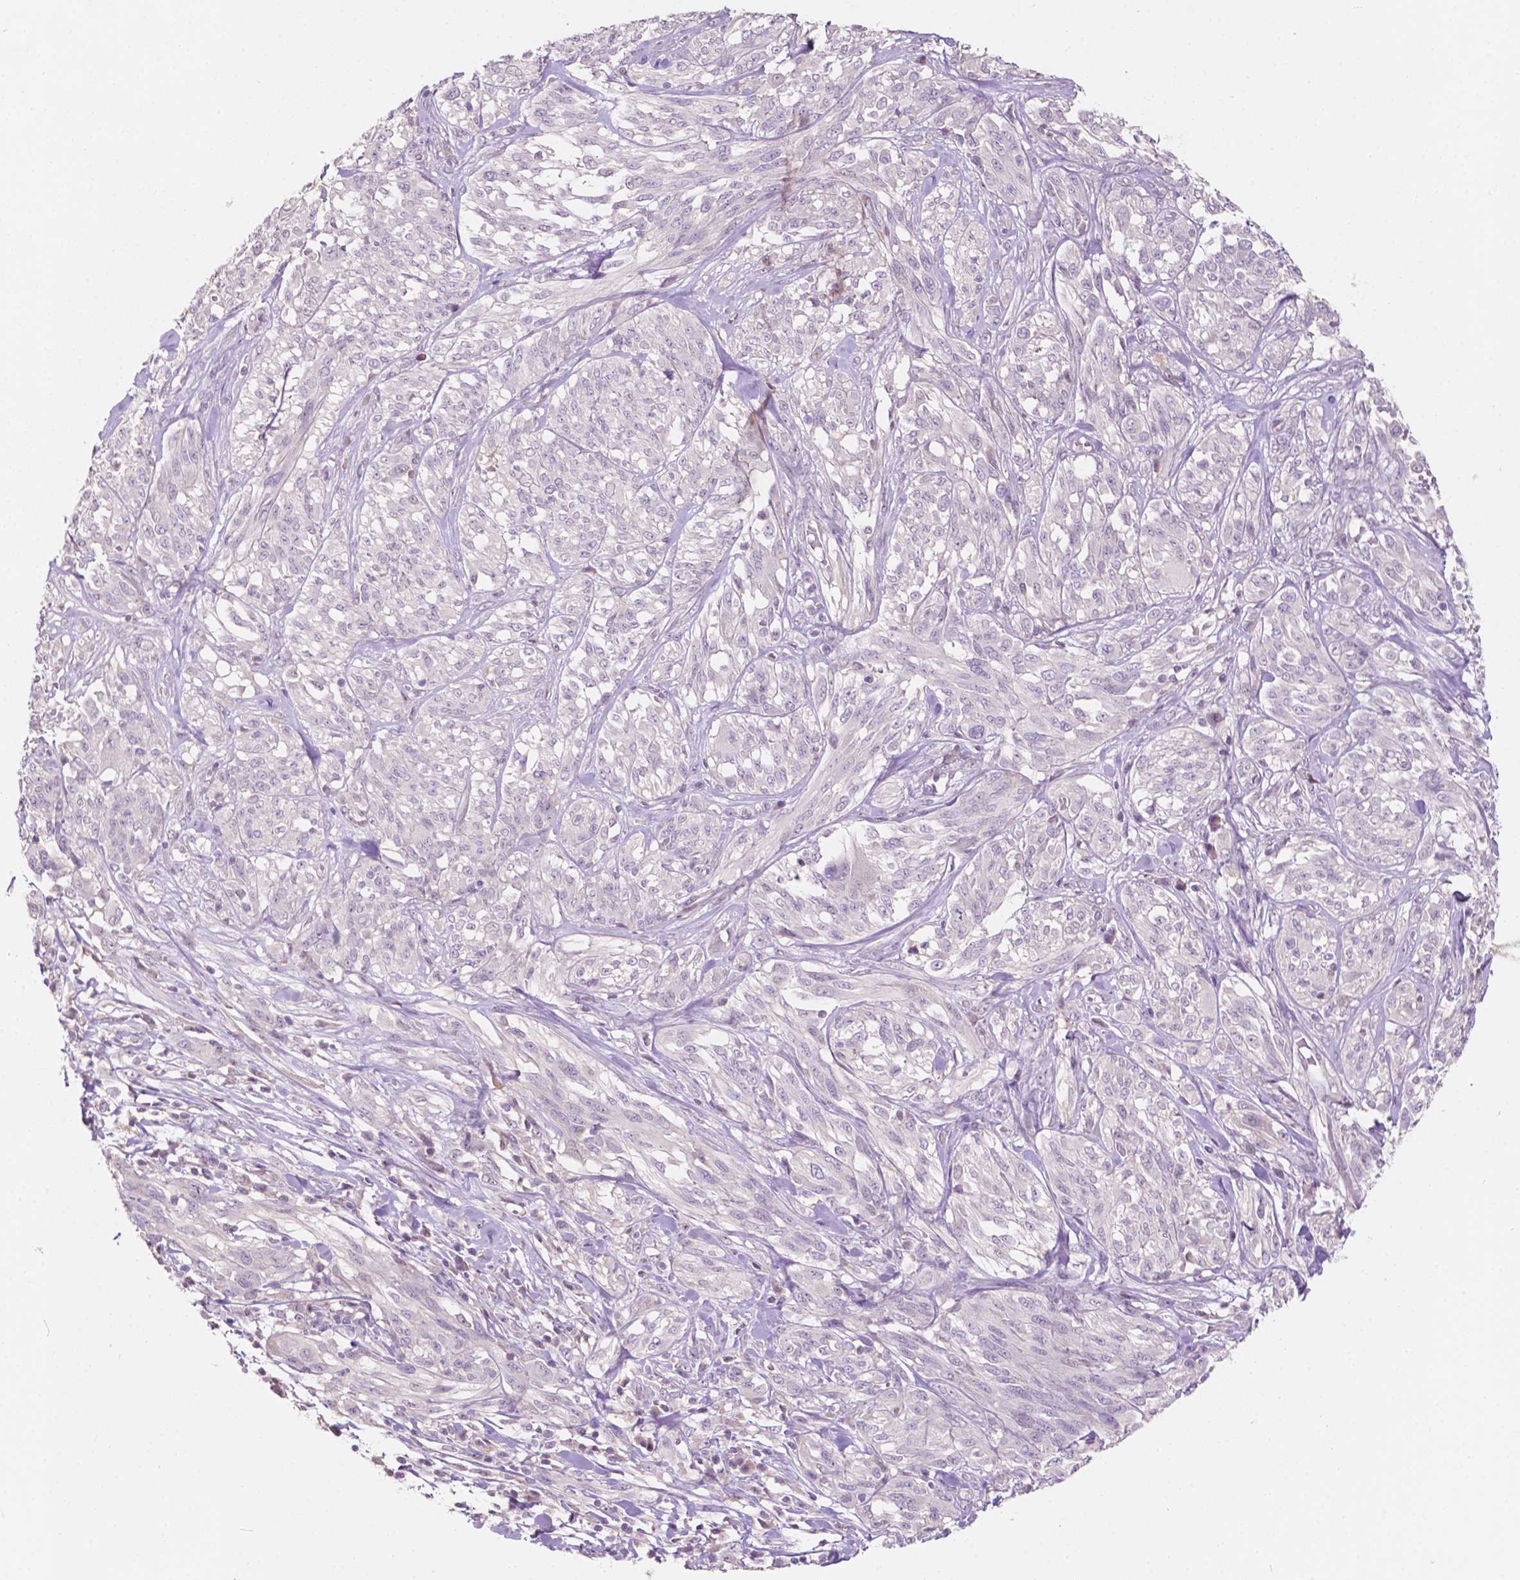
{"staining": {"intensity": "negative", "quantity": "none", "location": "none"}, "tissue": "melanoma", "cell_type": "Tumor cells", "image_type": "cancer", "snomed": [{"axis": "morphology", "description": "Malignant melanoma, NOS"}, {"axis": "topography", "description": "Skin"}], "caption": "Immunohistochemical staining of melanoma shows no significant positivity in tumor cells.", "gene": "TM6SF2", "patient": {"sex": "female", "age": 91}}